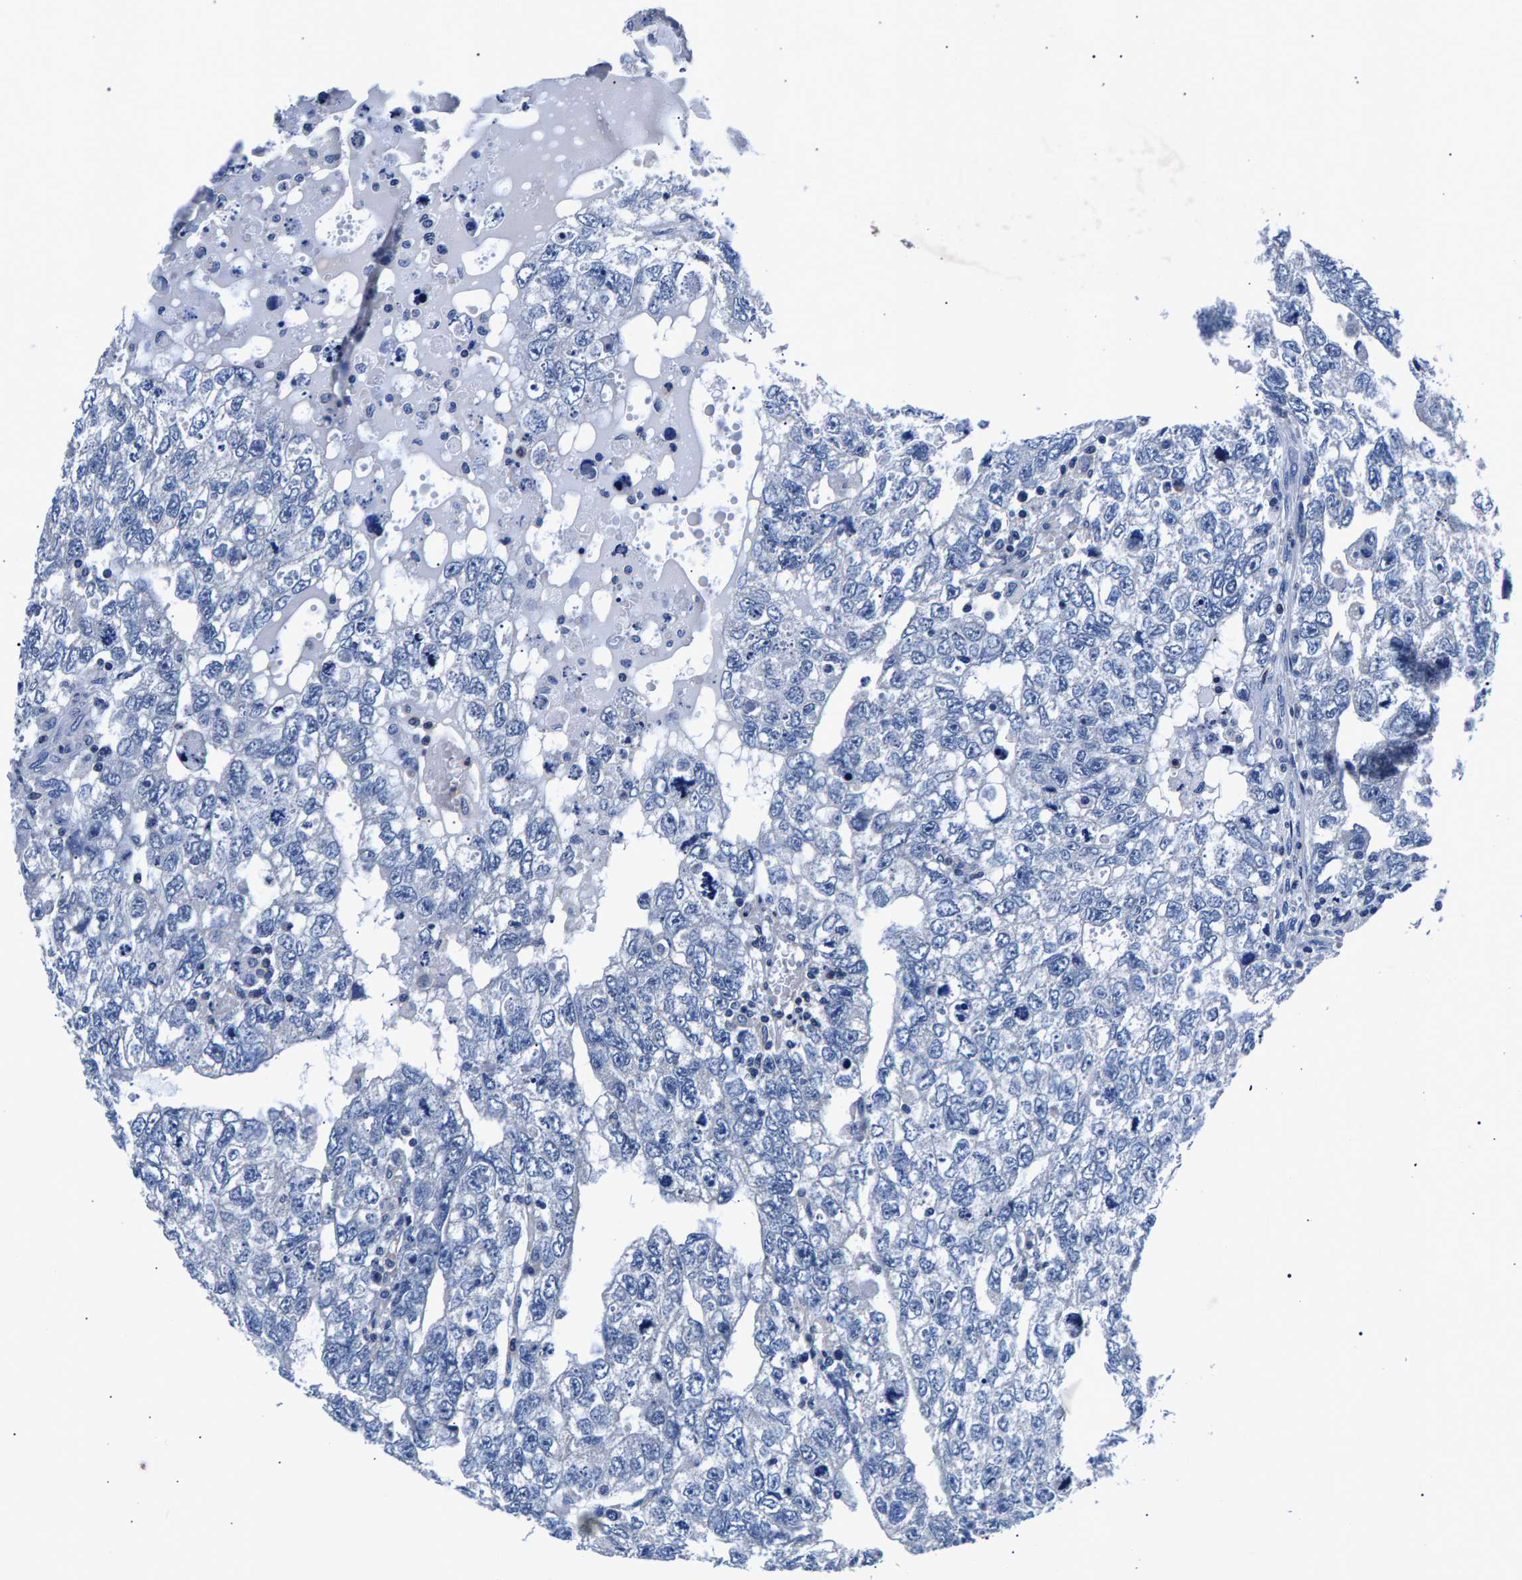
{"staining": {"intensity": "negative", "quantity": "none", "location": "none"}, "tissue": "testis cancer", "cell_type": "Tumor cells", "image_type": "cancer", "snomed": [{"axis": "morphology", "description": "Carcinoma, Embryonal, NOS"}, {"axis": "topography", "description": "Testis"}], "caption": "Immunohistochemistry photomicrograph of neoplastic tissue: human testis embryonal carcinoma stained with DAB exhibits no significant protein staining in tumor cells. (Brightfield microscopy of DAB (3,3'-diaminobenzidine) immunohistochemistry (IHC) at high magnification).", "gene": "PHF24", "patient": {"sex": "male", "age": 36}}